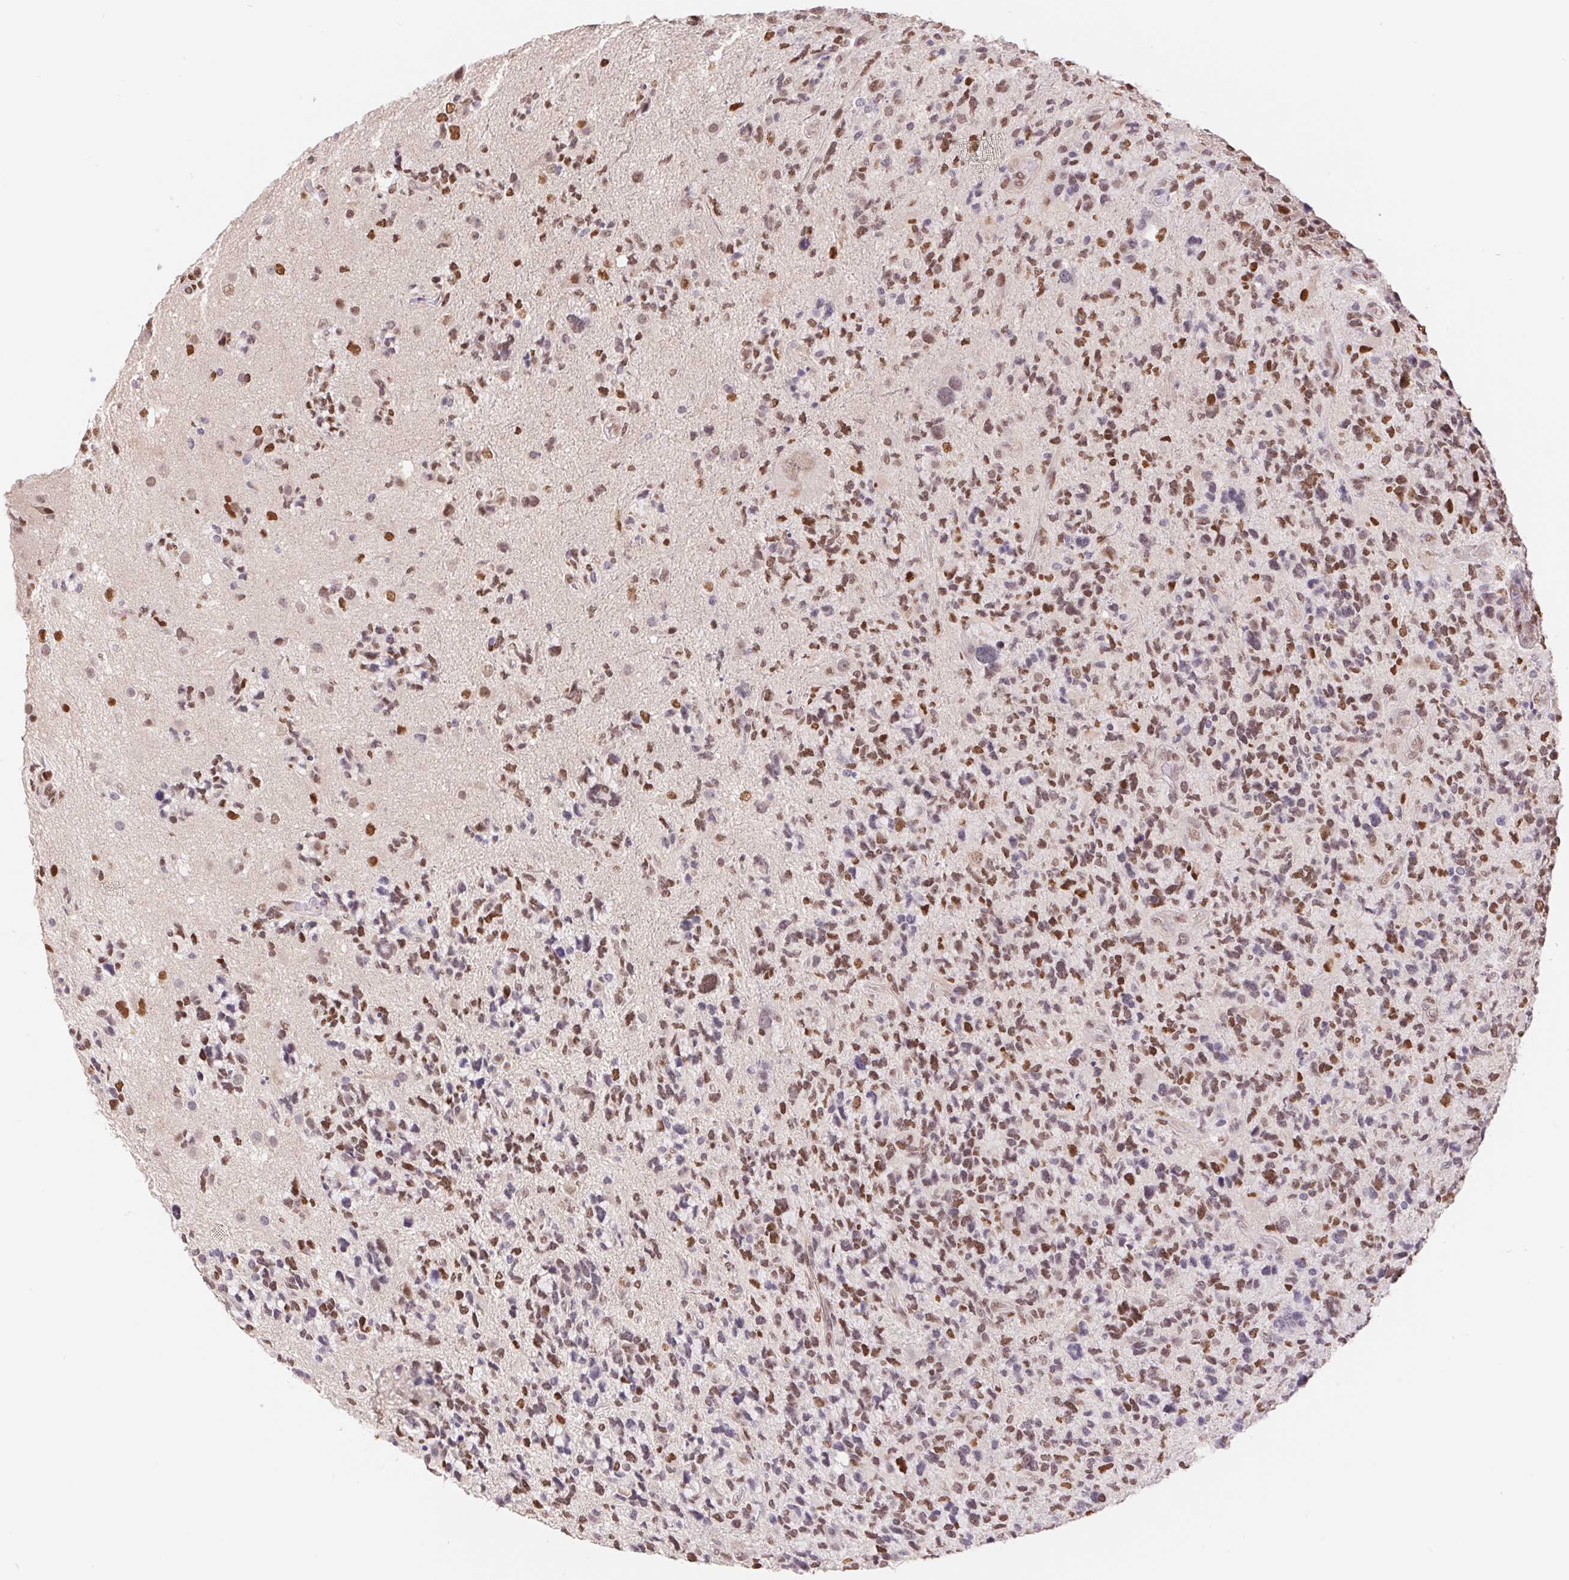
{"staining": {"intensity": "moderate", "quantity": "25%-75%", "location": "nuclear"}, "tissue": "glioma", "cell_type": "Tumor cells", "image_type": "cancer", "snomed": [{"axis": "morphology", "description": "Glioma, malignant, High grade"}, {"axis": "topography", "description": "Brain"}], "caption": "Immunohistochemistry (IHC) of malignant glioma (high-grade) reveals medium levels of moderate nuclear staining in about 25%-75% of tumor cells.", "gene": "CAND1", "patient": {"sex": "female", "age": 71}}